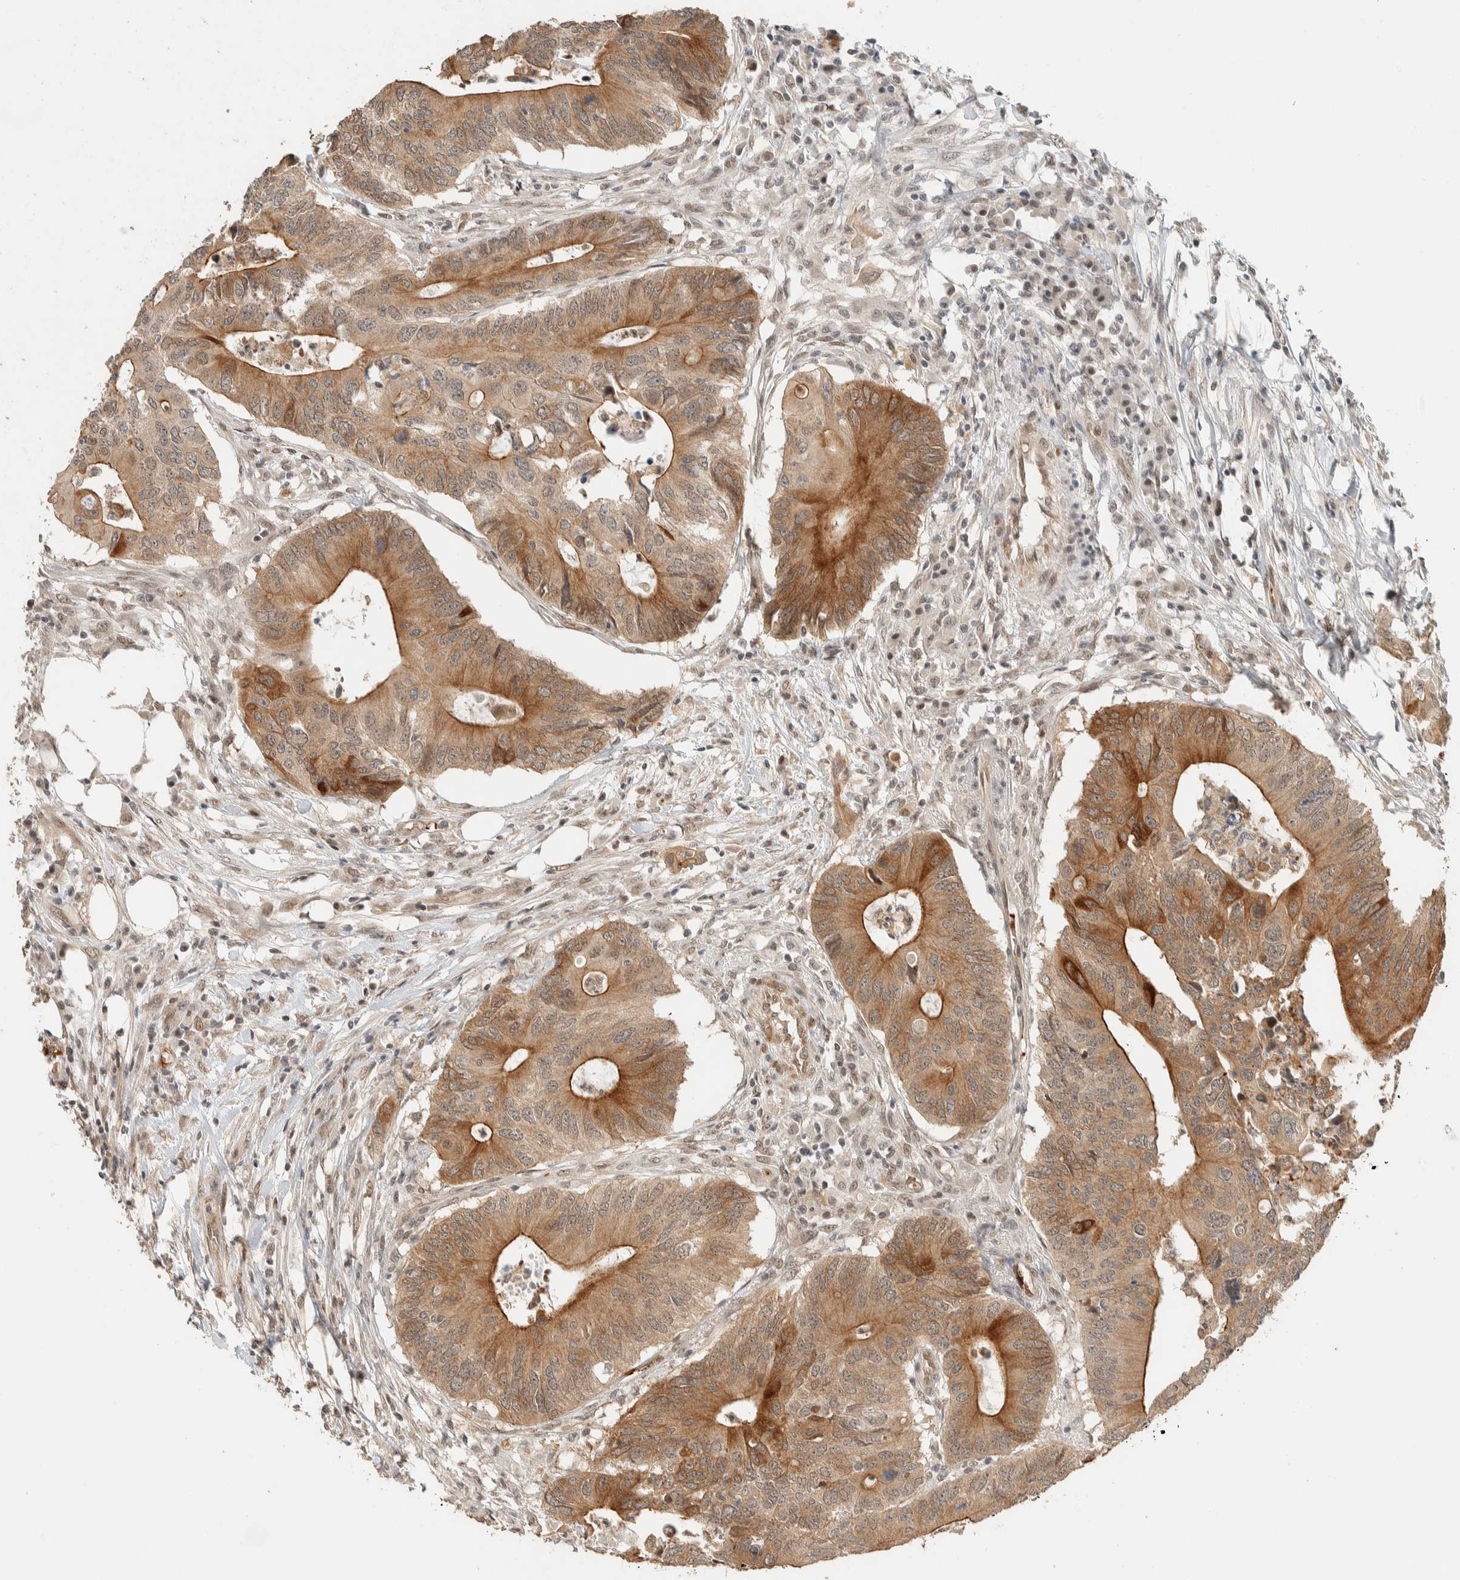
{"staining": {"intensity": "moderate", "quantity": ">75%", "location": "cytoplasmic/membranous"}, "tissue": "colorectal cancer", "cell_type": "Tumor cells", "image_type": "cancer", "snomed": [{"axis": "morphology", "description": "Adenocarcinoma, NOS"}, {"axis": "topography", "description": "Colon"}], "caption": "Moderate cytoplasmic/membranous protein expression is seen in about >75% of tumor cells in colorectal adenocarcinoma.", "gene": "ZBTB2", "patient": {"sex": "male", "age": 71}}